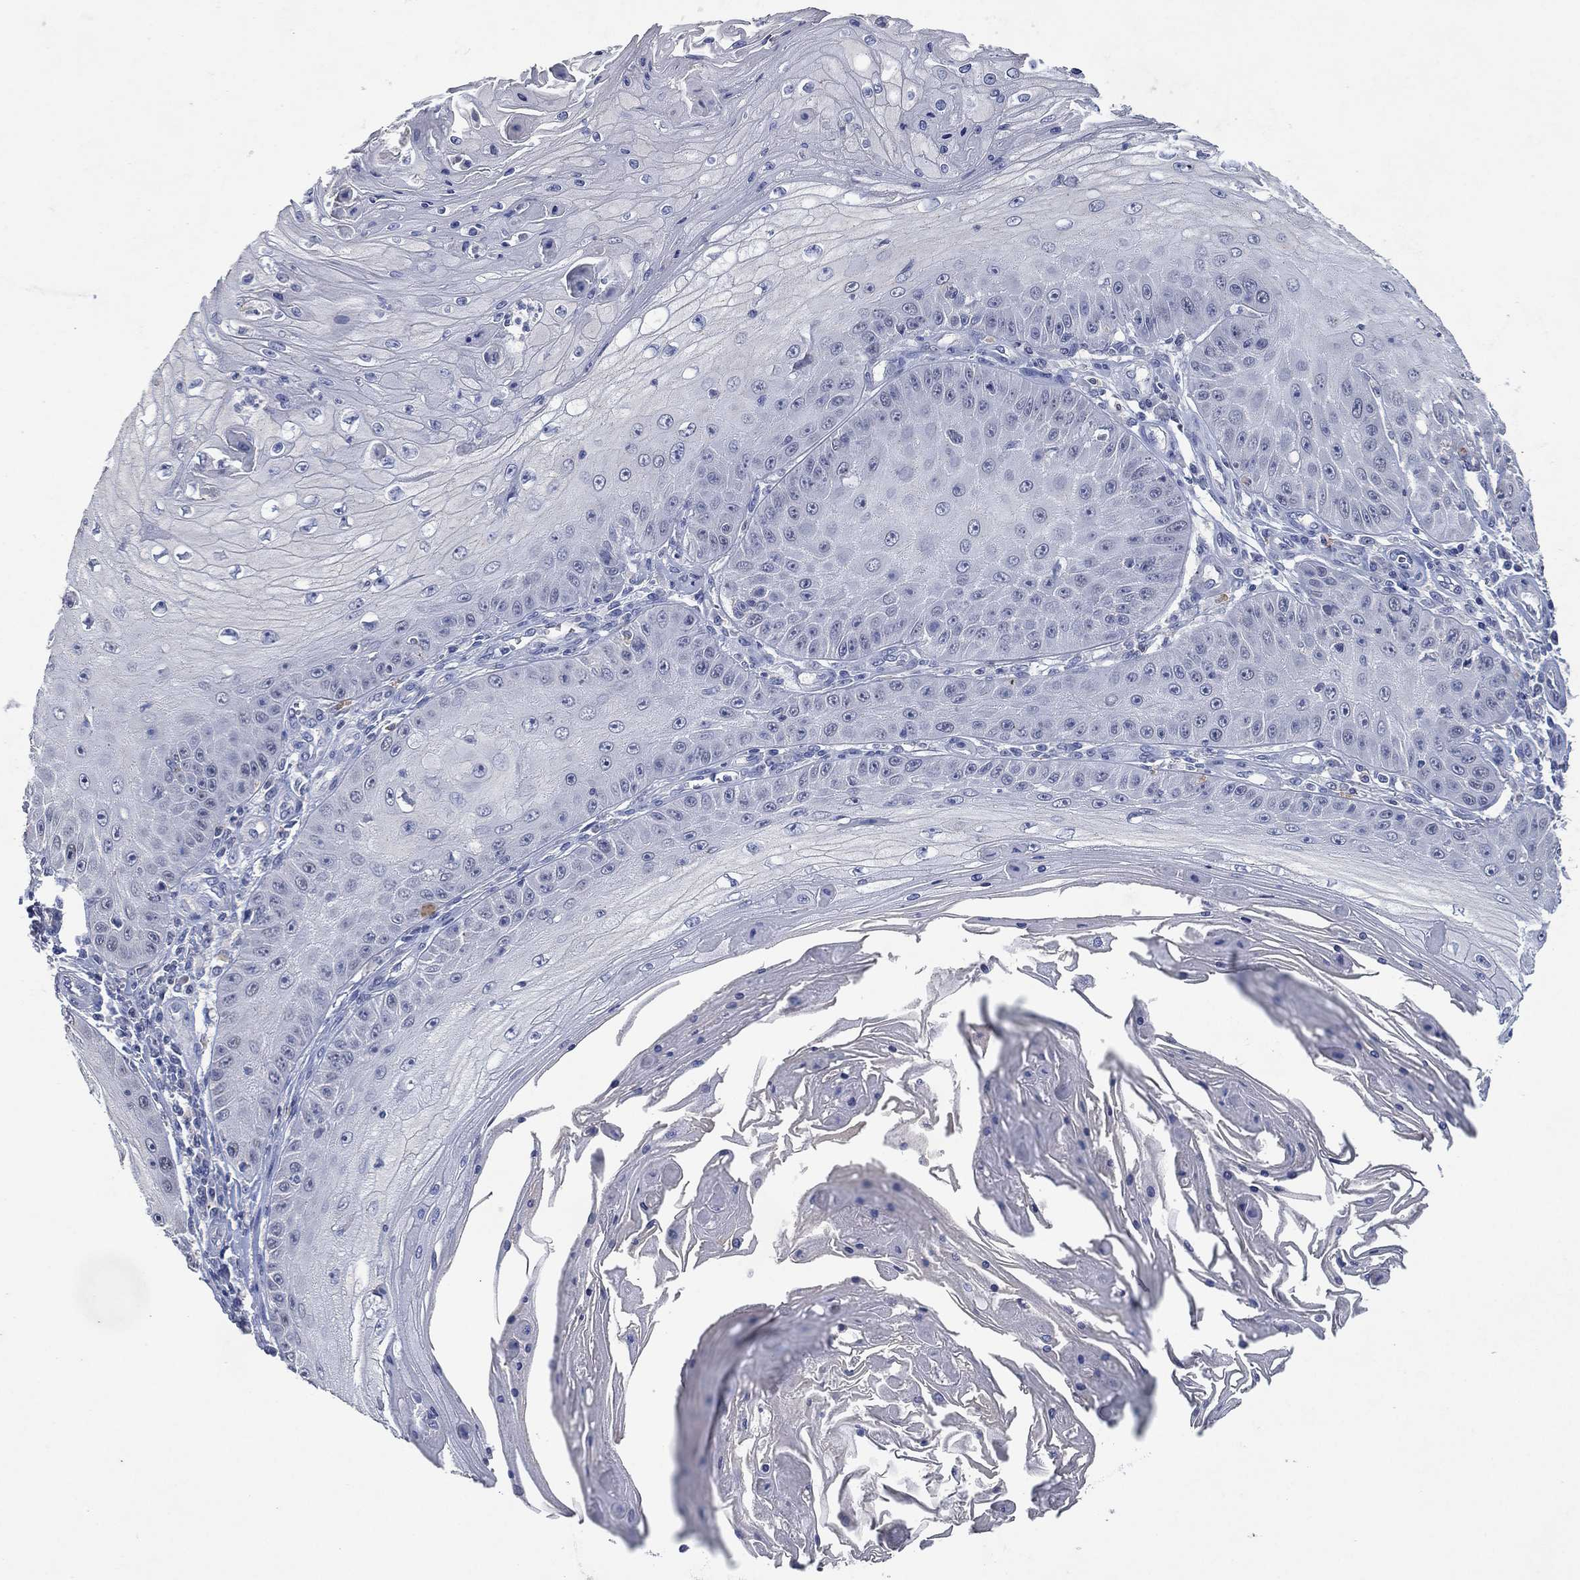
{"staining": {"intensity": "negative", "quantity": "none", "location": "none"}, "tissue": "skin cancer", "cell_type": "Tumor cells", "image_type": "cancer", "snomed": [{"axis": "morphology", "description": "Squamous cell carcinoma, NOS"}, {"axis": "topography", "description": "Skin"}], "caption": "Squamous cell carcinoma (skin) stained for a protein using immunohistochemistry reveals no expression tumor cells.", "gene": "FSCN2", "patient": {"sex": "male", "age": 70}}